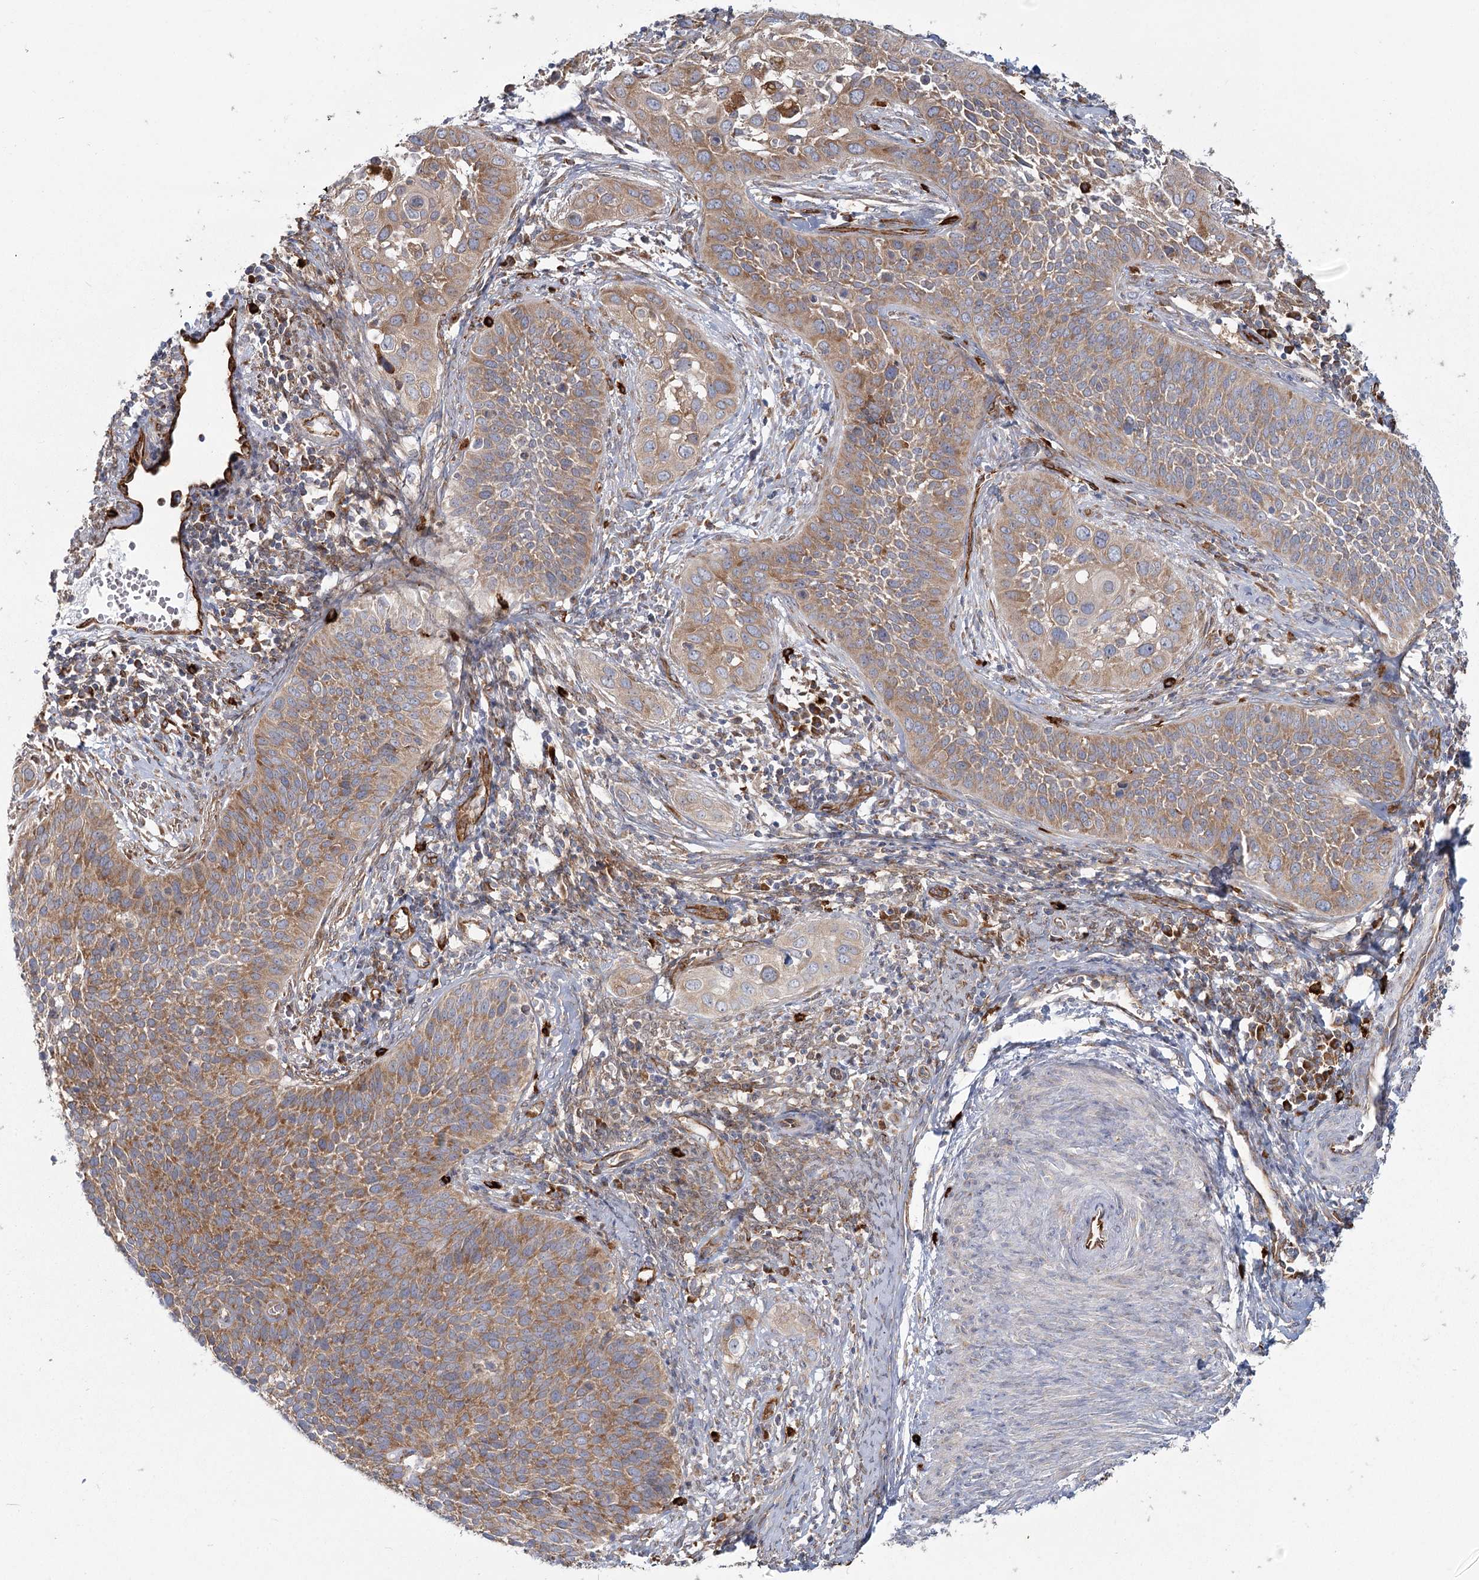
{"staining": {"intensity": "moderate", "quantity": ">75%", "location": "cytoplasmic/membranous"}, "tissue": "cervical cancer", "cell_type": "Tumor cells", "image_type": "cancer", "snomed": [{"axis": "morphology", "description": "Squamous cell carcinoma, NOS"}, {"axis": "topography", "description": "Cervix"}], "caption": "The image exhibits immunohistochemical staining of cervical cancer (squamous cell carcinoma). There is moderate cytoplasmic/membranous staining is present in about >75% of tumor cells. (DAB (3,3'-diaminobenzidine) IHC with brightfield microscopy, high magnification).", "gene": "HARS2", "patient": {"sex": "female", "age": 34}}